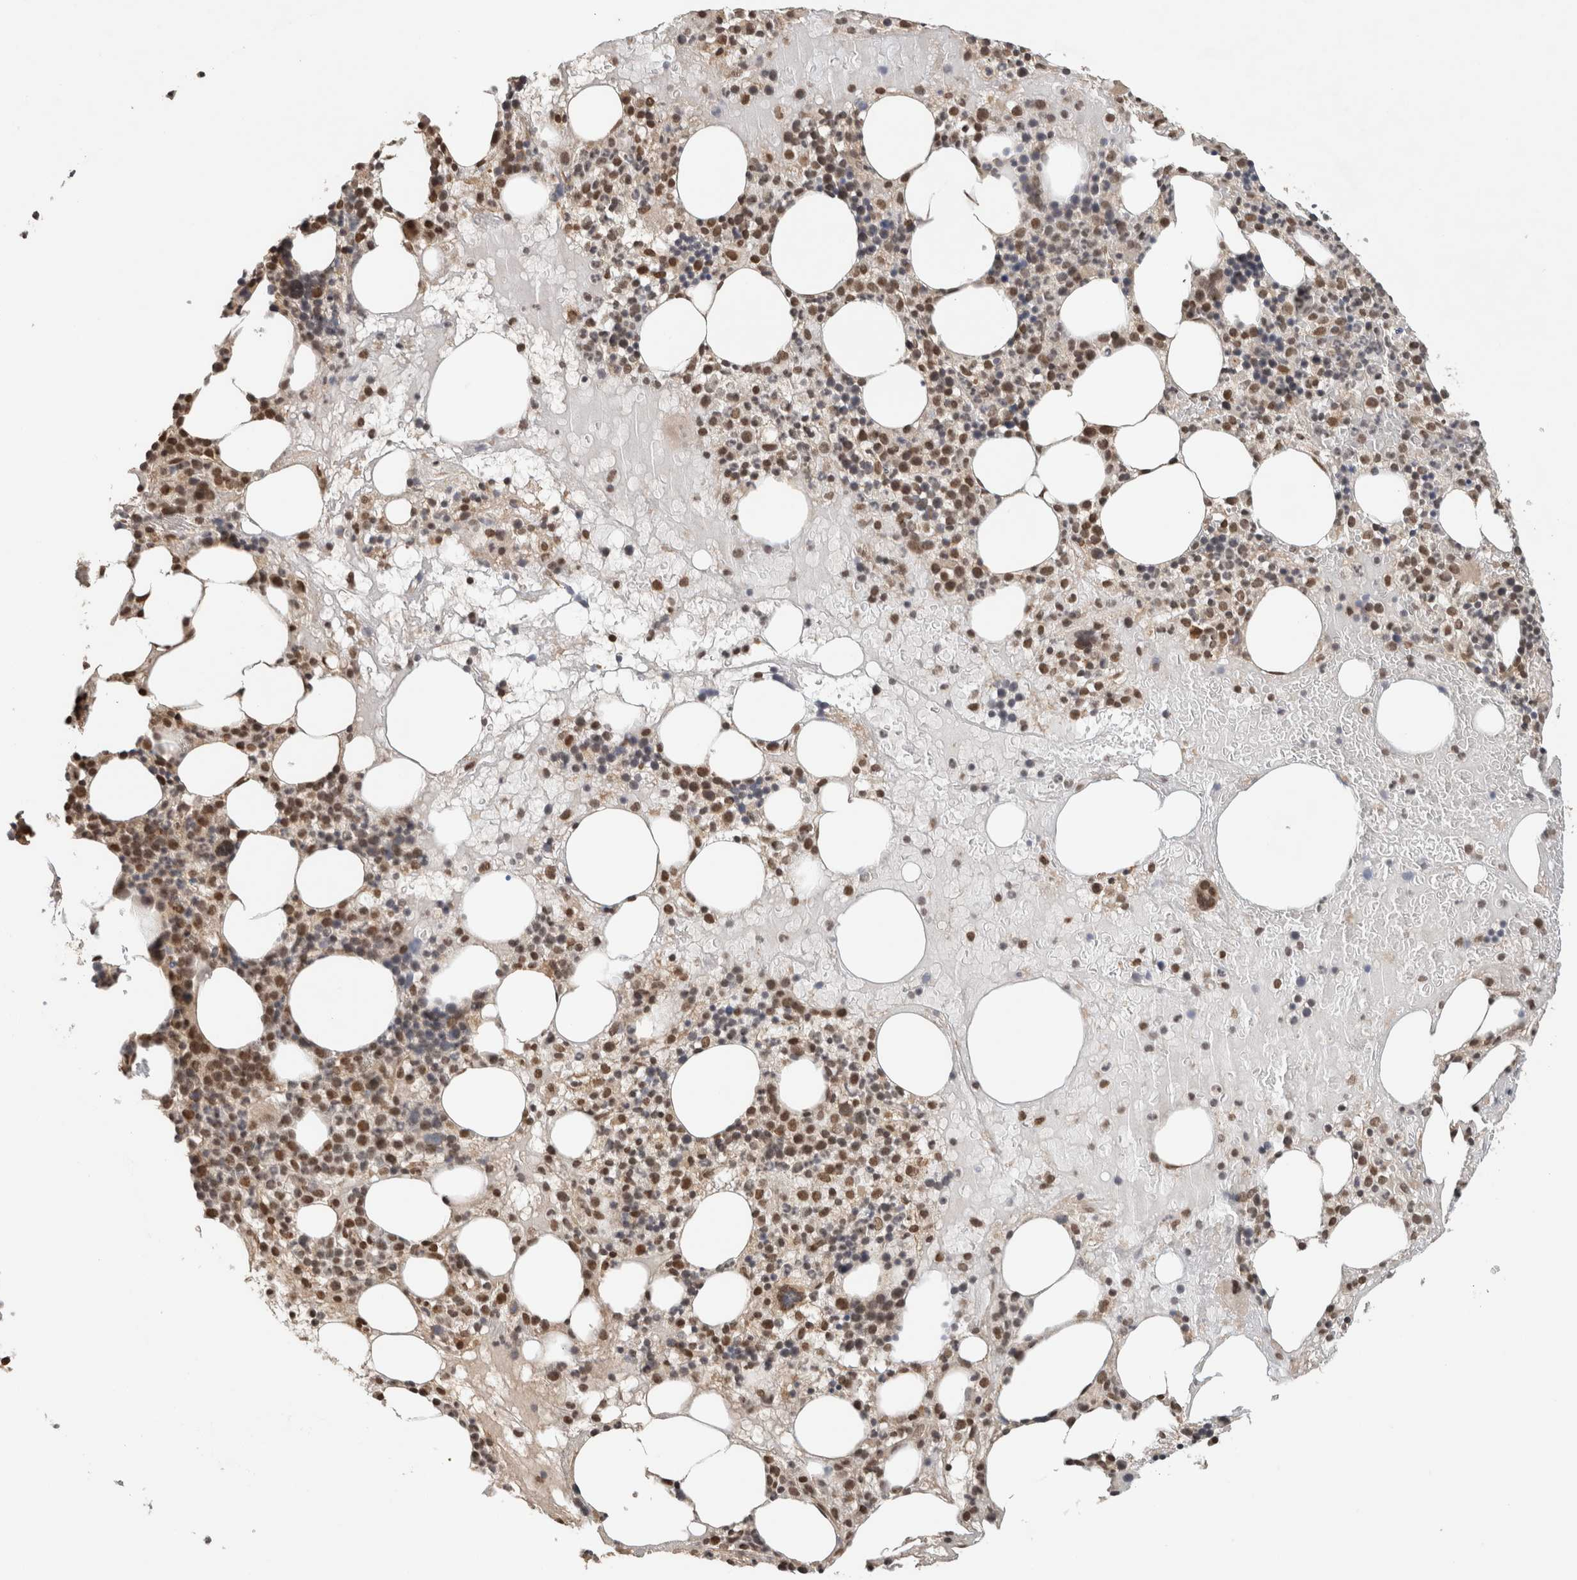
{"staining": {"intensity": "moderate", "quantity": ">75%", "location": "nuclear"}, "tissue": "bone marrow", "cell_type": "Hematopoietic cells", "image_type": "normal", "snomed": [{"axis": "morphology", "description": "Normal tissue, NOS"}, {"axis": "morphology", "description": "Inflammation, NOS"}, {"axis": "topography", "description": "Bone marrow"}], "caption": "Protein staining reveals moderate nuclear expression in approximately >75% of hematopoietic cells in benign bone marrow.", "gene": "C1orf21", "patient": {"sex": "female", "age": 77}}